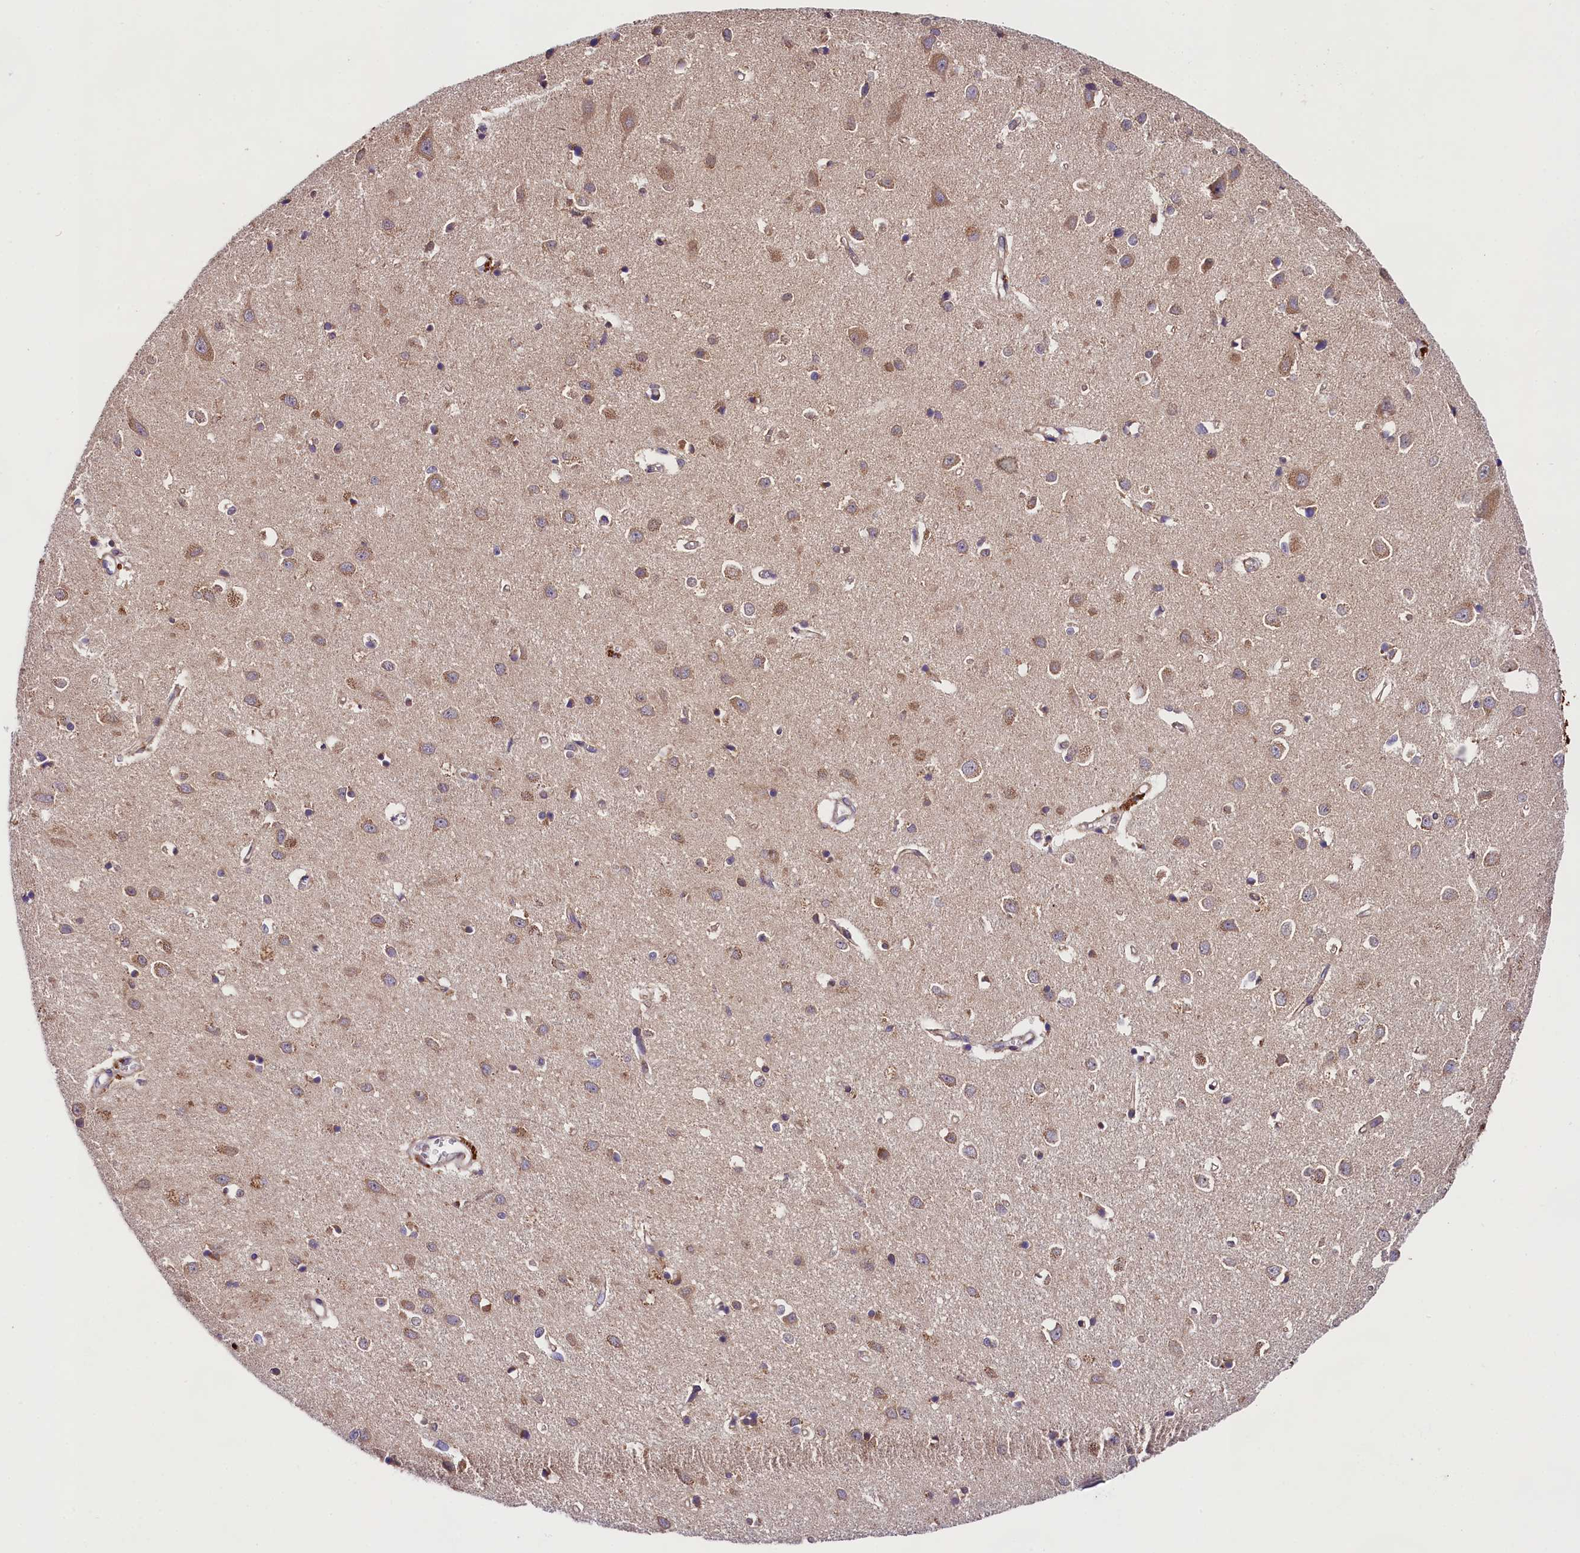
{"staining": {"intensity": "weak", "quantity": ">75%", "location": "cytoplasmic/membranous"}, "tissue": "cerebral cortex", "cell_type": "Endothelial cells", "image_type": "normal", "snomed": [{"axis": "morphology", "description": "Normal tissue, NOS"}, {"axis": "topography", "description": "Cerebral cortex"}], "caption": "A high-resolution photomicrograph shows immunohistochemistry (IHC) staining of benign cerebral cortex, which demonstrates weak cytoplasmic/membranous positivity in approximately >75% of endothelial cells. (Brightfield microscopy of DAB IHC at high magnification).", "gene": "SPG11", "patient": {"sex": "female", "age": 64}}